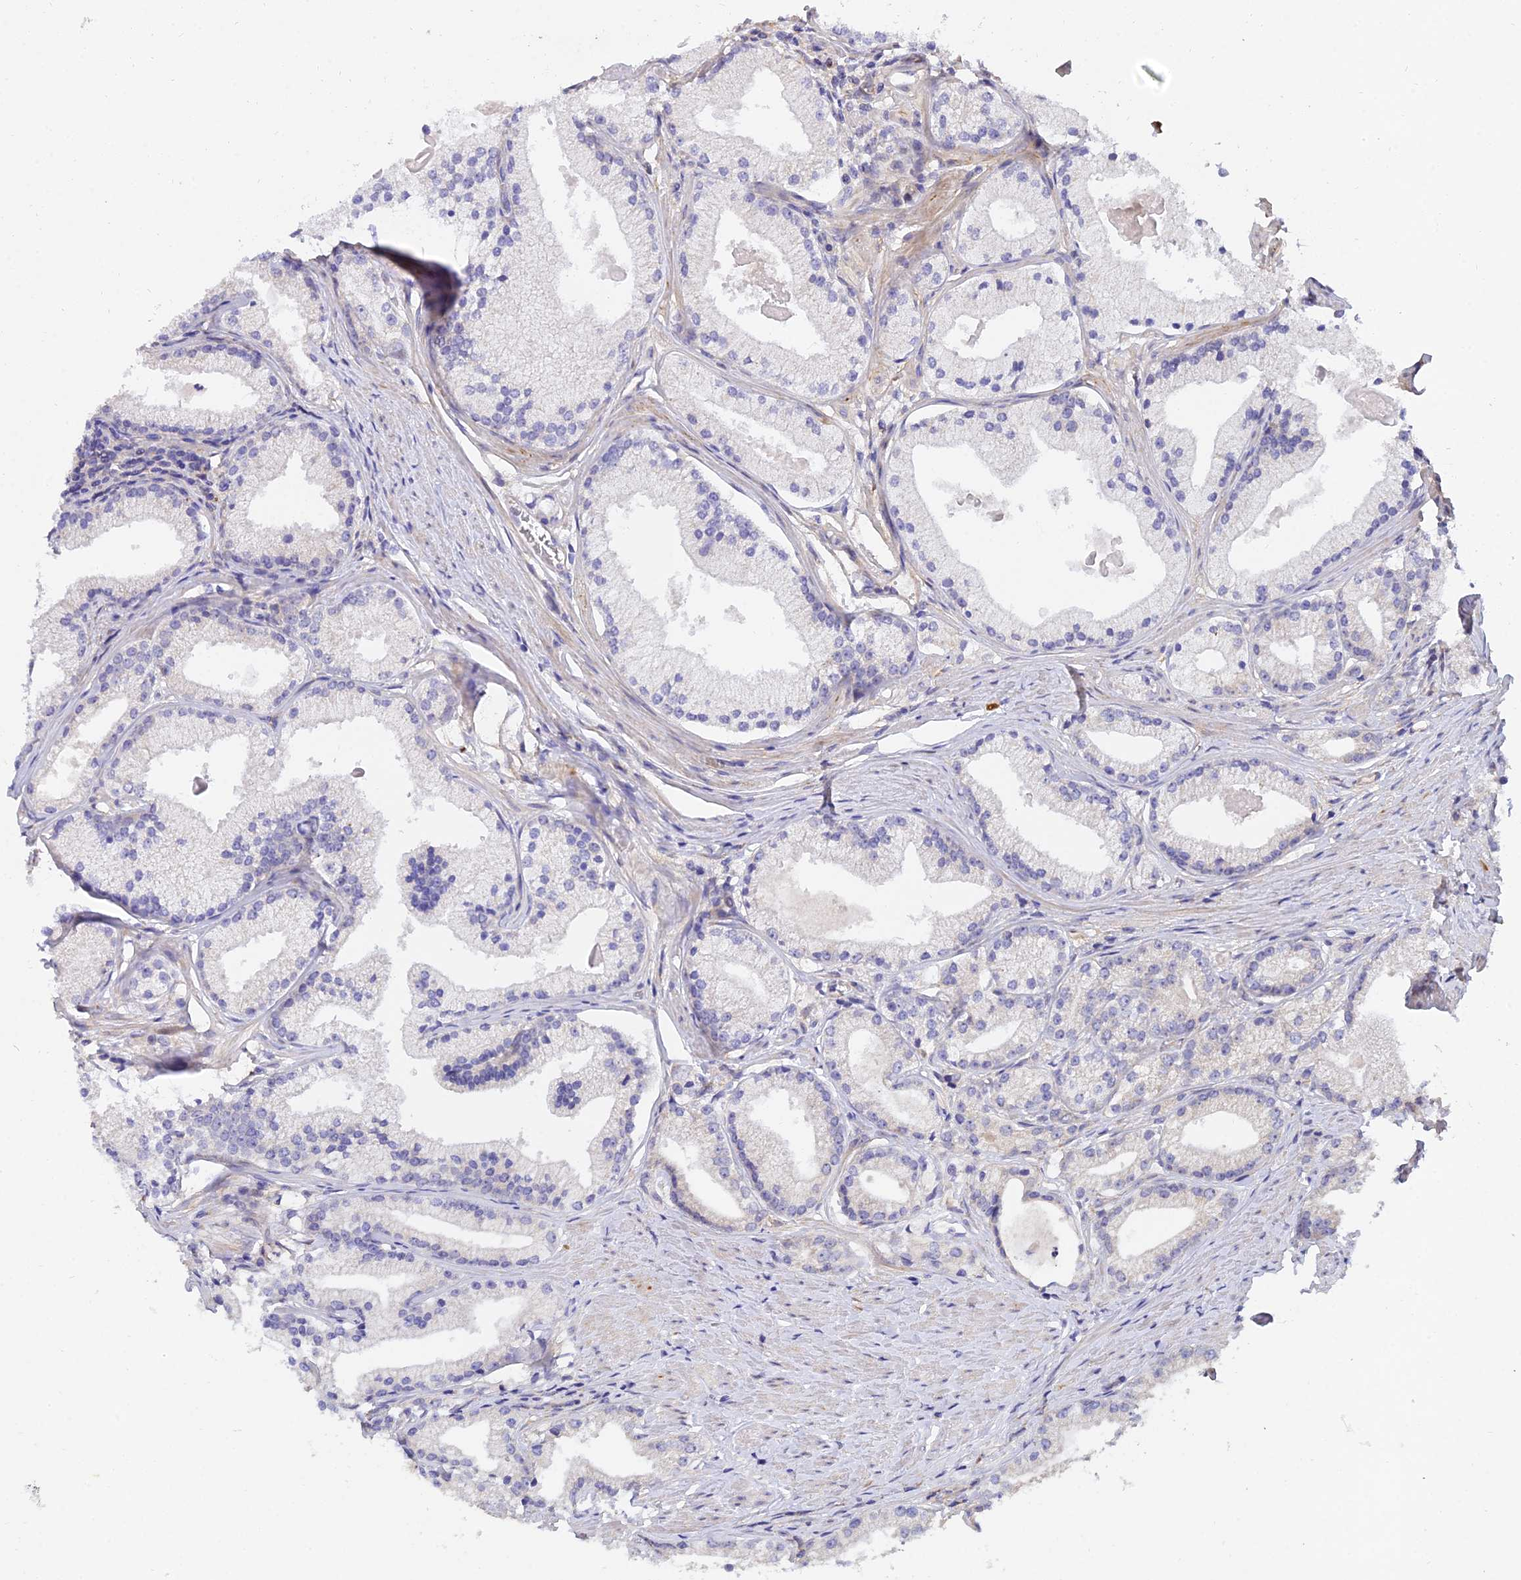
{"staining": {"intensity": "negative", "quantity": "none", "location": "none"}, "tissue": "prostate cancer", "cell_type": "Tumor cells", "image_type": "cancer", "snomed": [{"axis": "morphology", "description": "Adenocarcinoma, Low grade"}, {"axis": "topography", "description": "Prostate"}], "caption": "Immunohistochemical staining of prostate cancer shows no significant positivity in tumor cells. (Stains: DAB IHC with hematoxylin counter stain, Microscopy: brightfield microscopy at high magnification).", "gene": "ARL8B", "patient": {"sex": "male", "age": 57}}